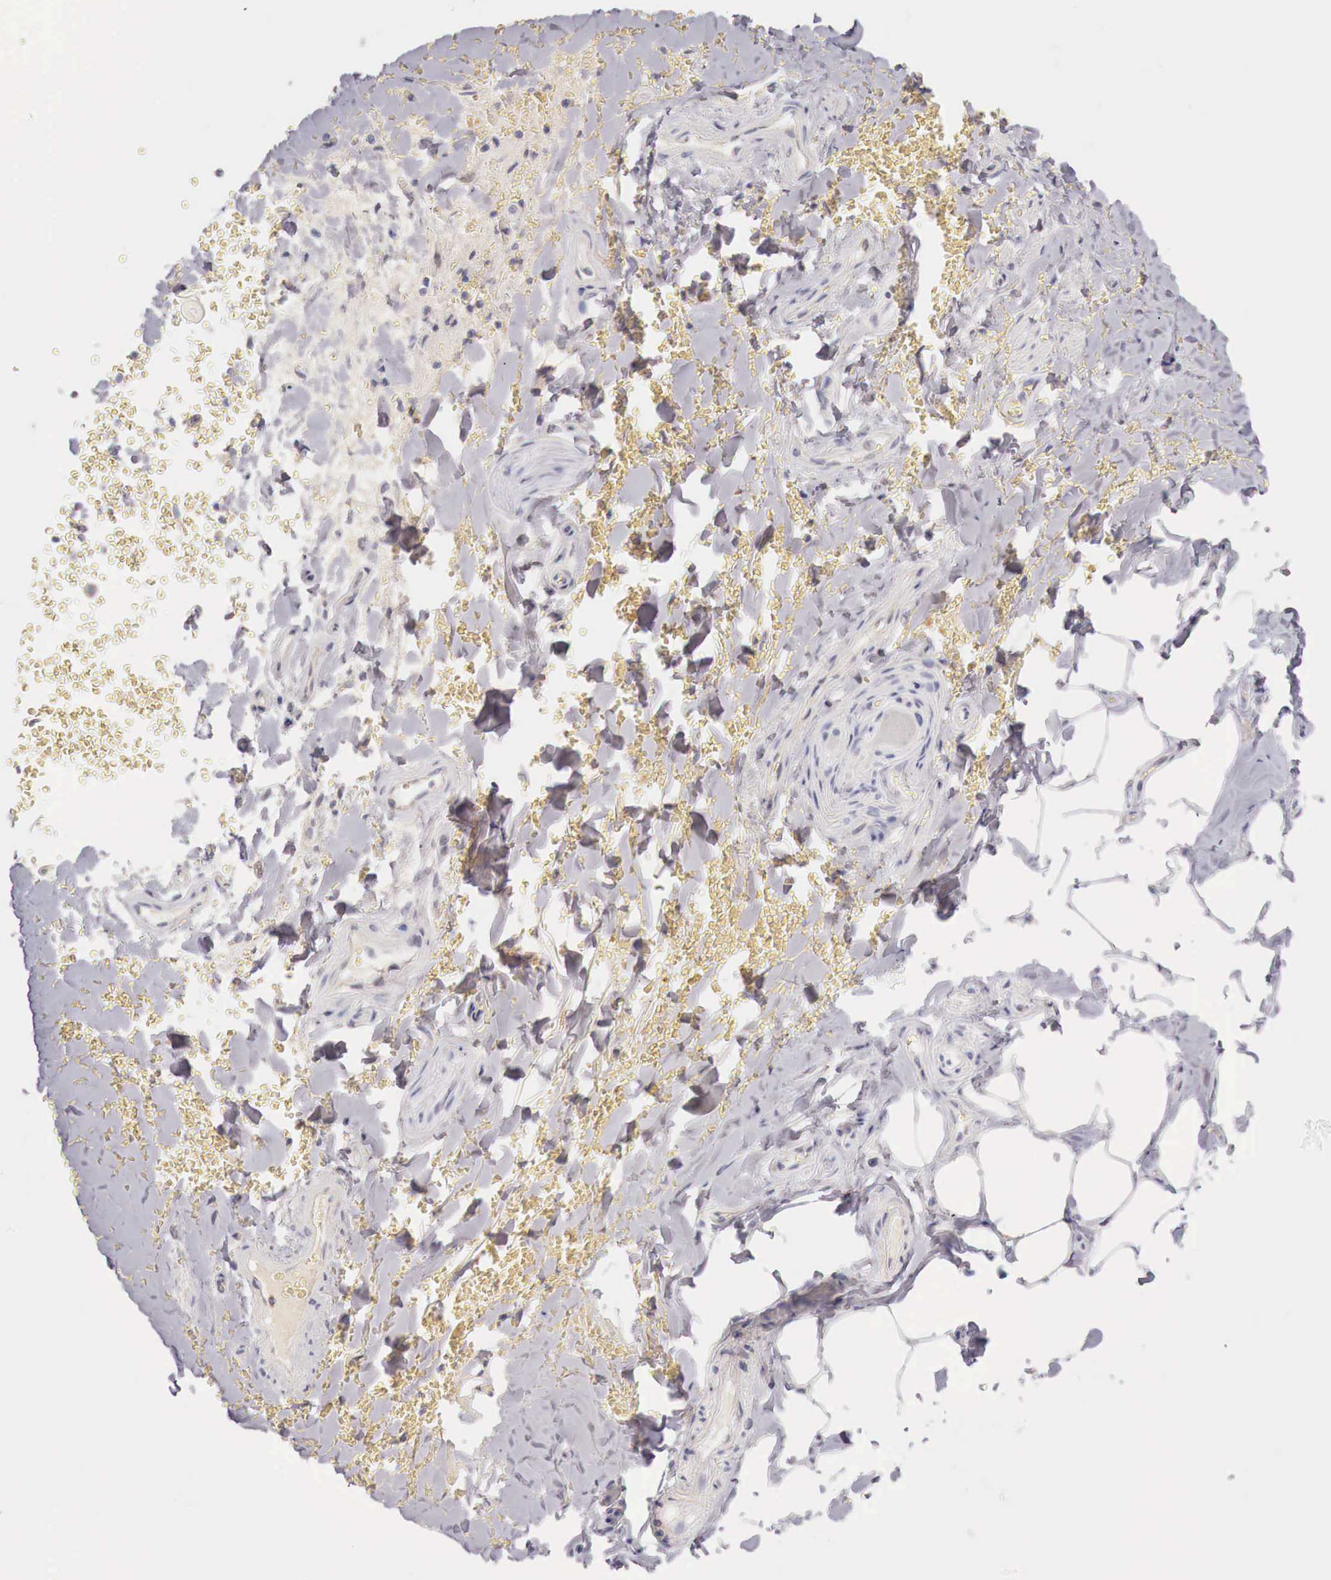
{"staining": {"intensity": "negative", "quantity": "none", "location": "none"}, "tissue": "adipose tissue", "cell_type": "Adipocytes", "image_type": "normal", "snomed": [{"axis": "morphology", "description": "Normal tissue, NOS"}, {"axis": "topography", "description": "Cartilage tissue"}, {"axis": "topography", "description": "Lung"}], "caption": "This histopathology image is of unremarkable adipose tissue stained with immunohistochemistry (IHC) to label a protein in brown with the nuclei are counter-stained blue. There is no positivity in adipocytes. (DAB (3,3'-diaminobenzidine) immunohistochemistry with hematoxylin counter stain).", "gene": "ITIH6", "patient": {"sex": "male", "age": 65}}